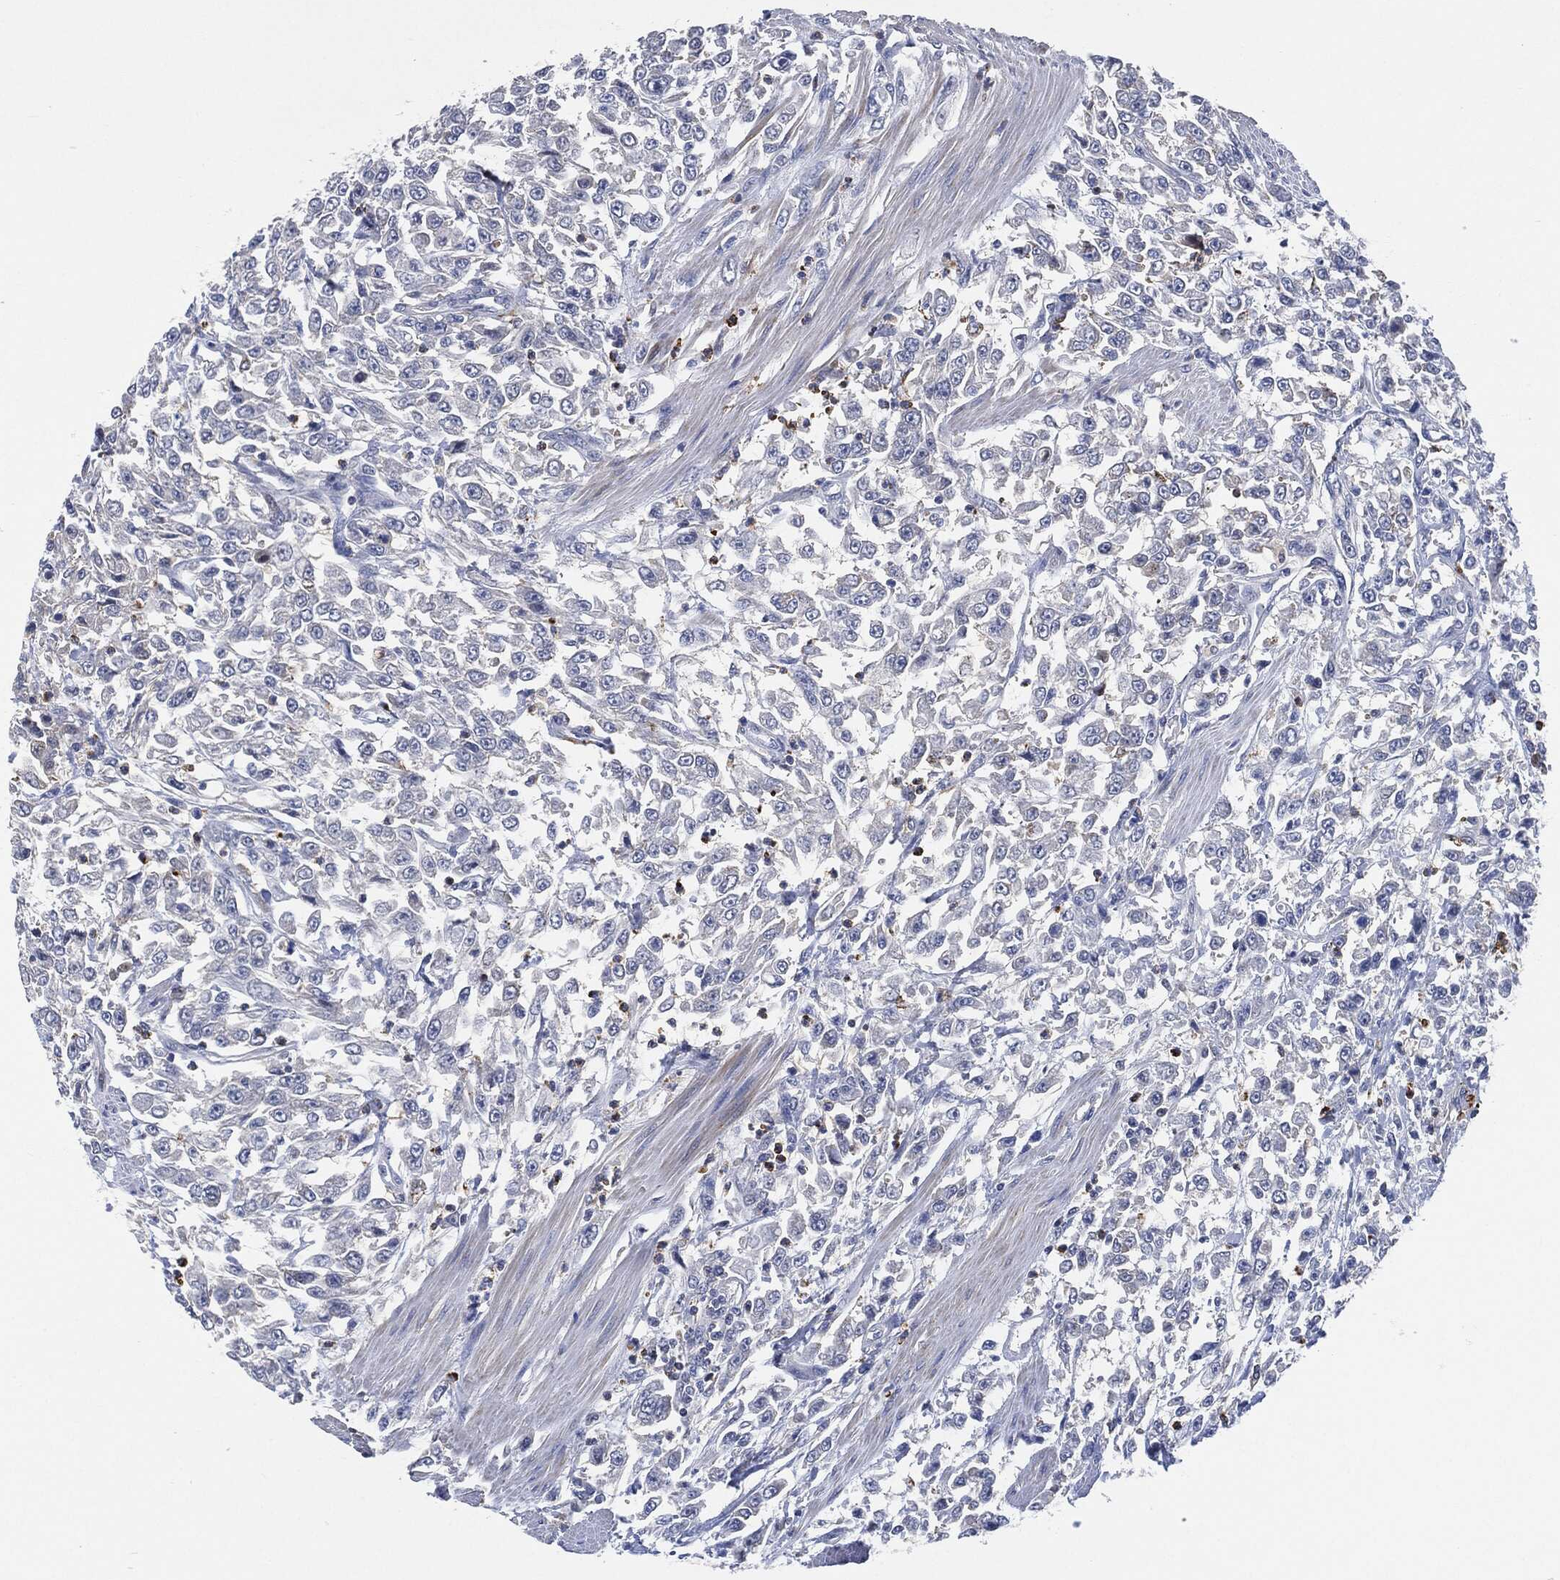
{"staining": {"intensity": "negative", "quantity": "none", "location": "none"}, "tissue": "urothelial cancer", "cell_type": "Tumor cells", "image_type": "cancer", "snomed": [{"axis": "morphology", "description": "Urothelial carcinoma, High grade"}, {"axis": "topography", "description": "Urinary bladder"}], "caption": "This is an IHC micrograph of urothelial cancer. There is no staining in tumor cells.", "gene": "VSIG4", "patient": {"sex": "male", "age": 46}}